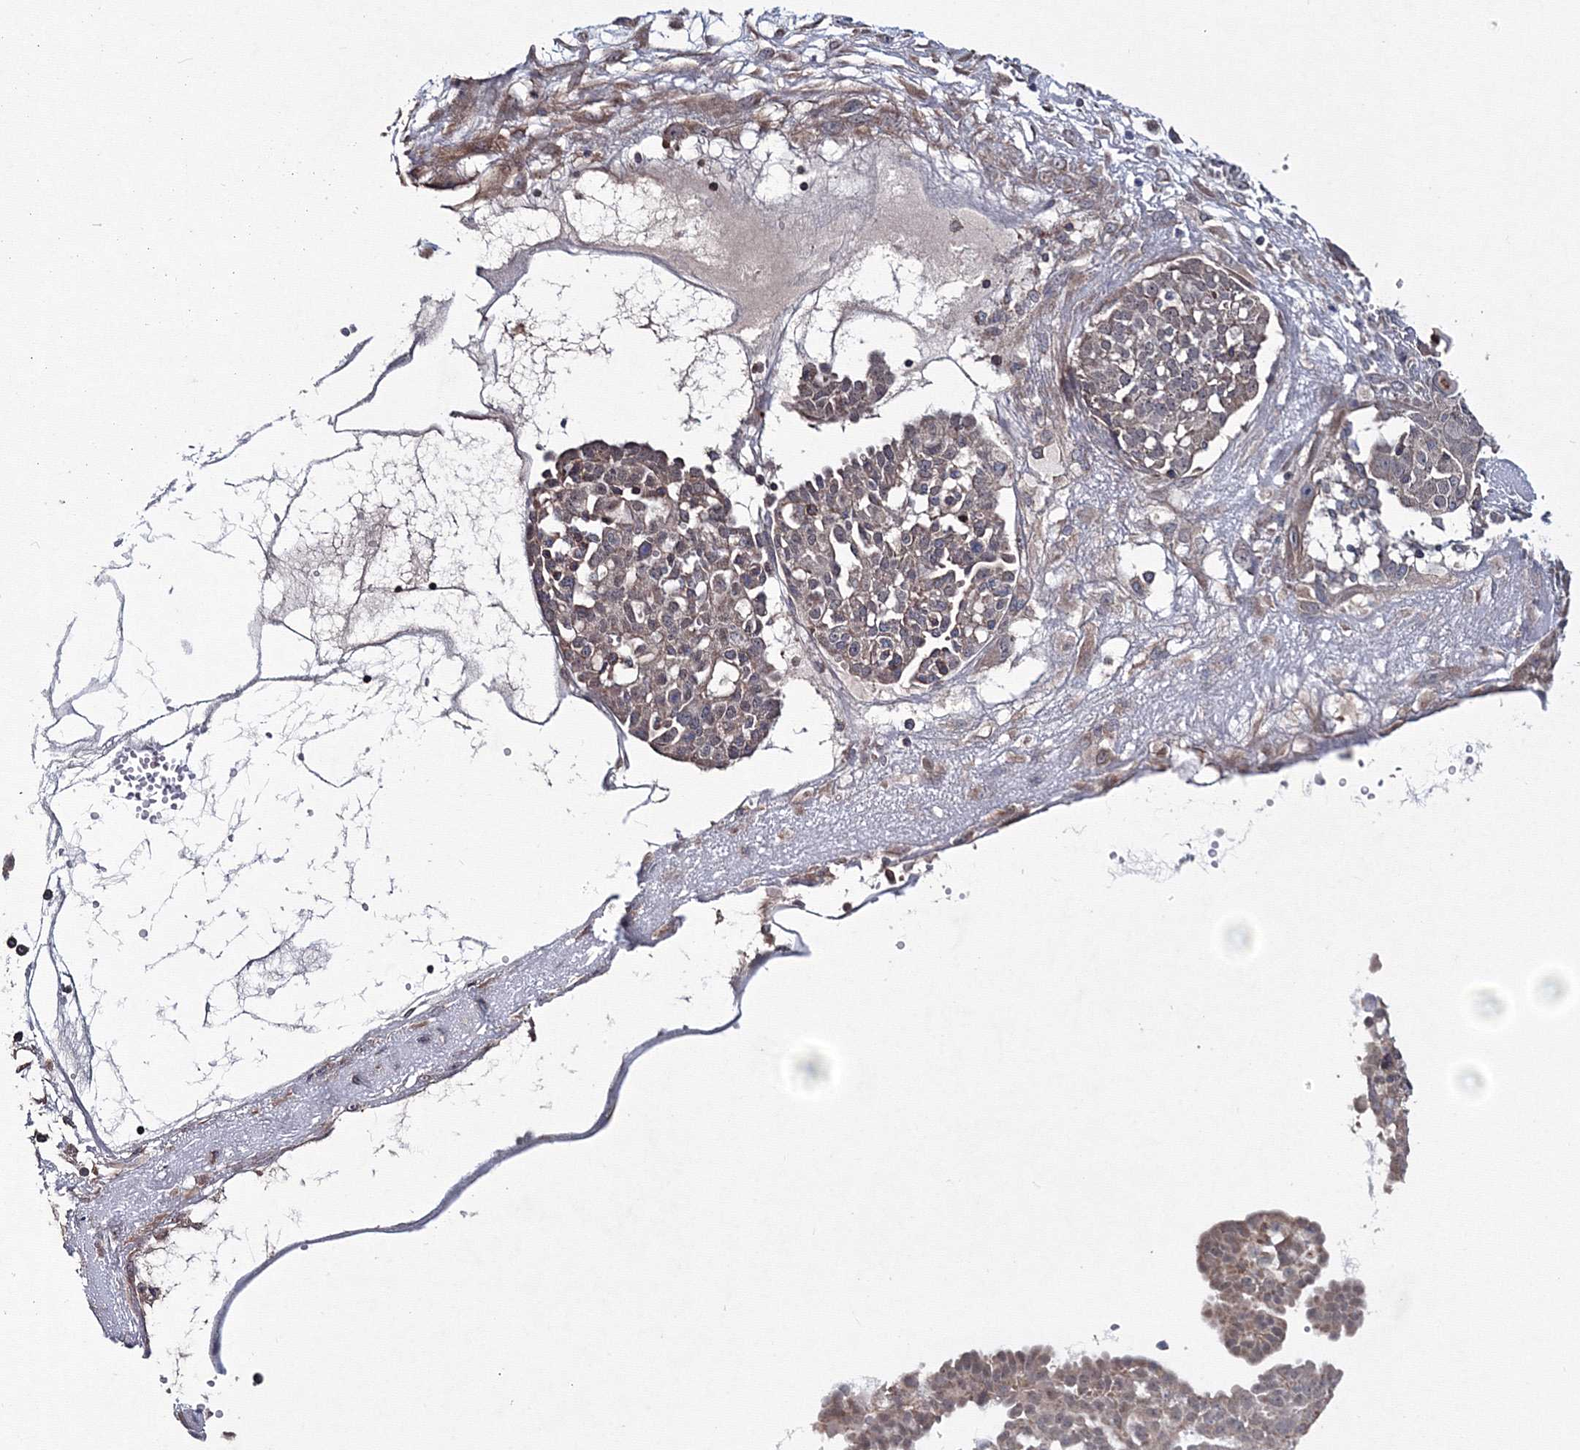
{"staining": {"intensity": "weak", "quantity": "25%-75%", "location": "cytoplasmic/membranous"}, "tissue": "ovarian cancer", "cell_type": "Tumor cells", "image_type": "cancer", "snomed": [{"axis": "morphology", "description": "Cystadenocarcinoma, serous, NOS"}, {"axis": "topography", "description": "Soft tissue"}, {"axis": "topography", "description": "Ovary"}], "caption": "Ovarian cancer stained with a protein marker exhibits weak staining in tumor cells.", "gene": "PPP2R2B", "patient": {"sex": "female", "age": 57}}